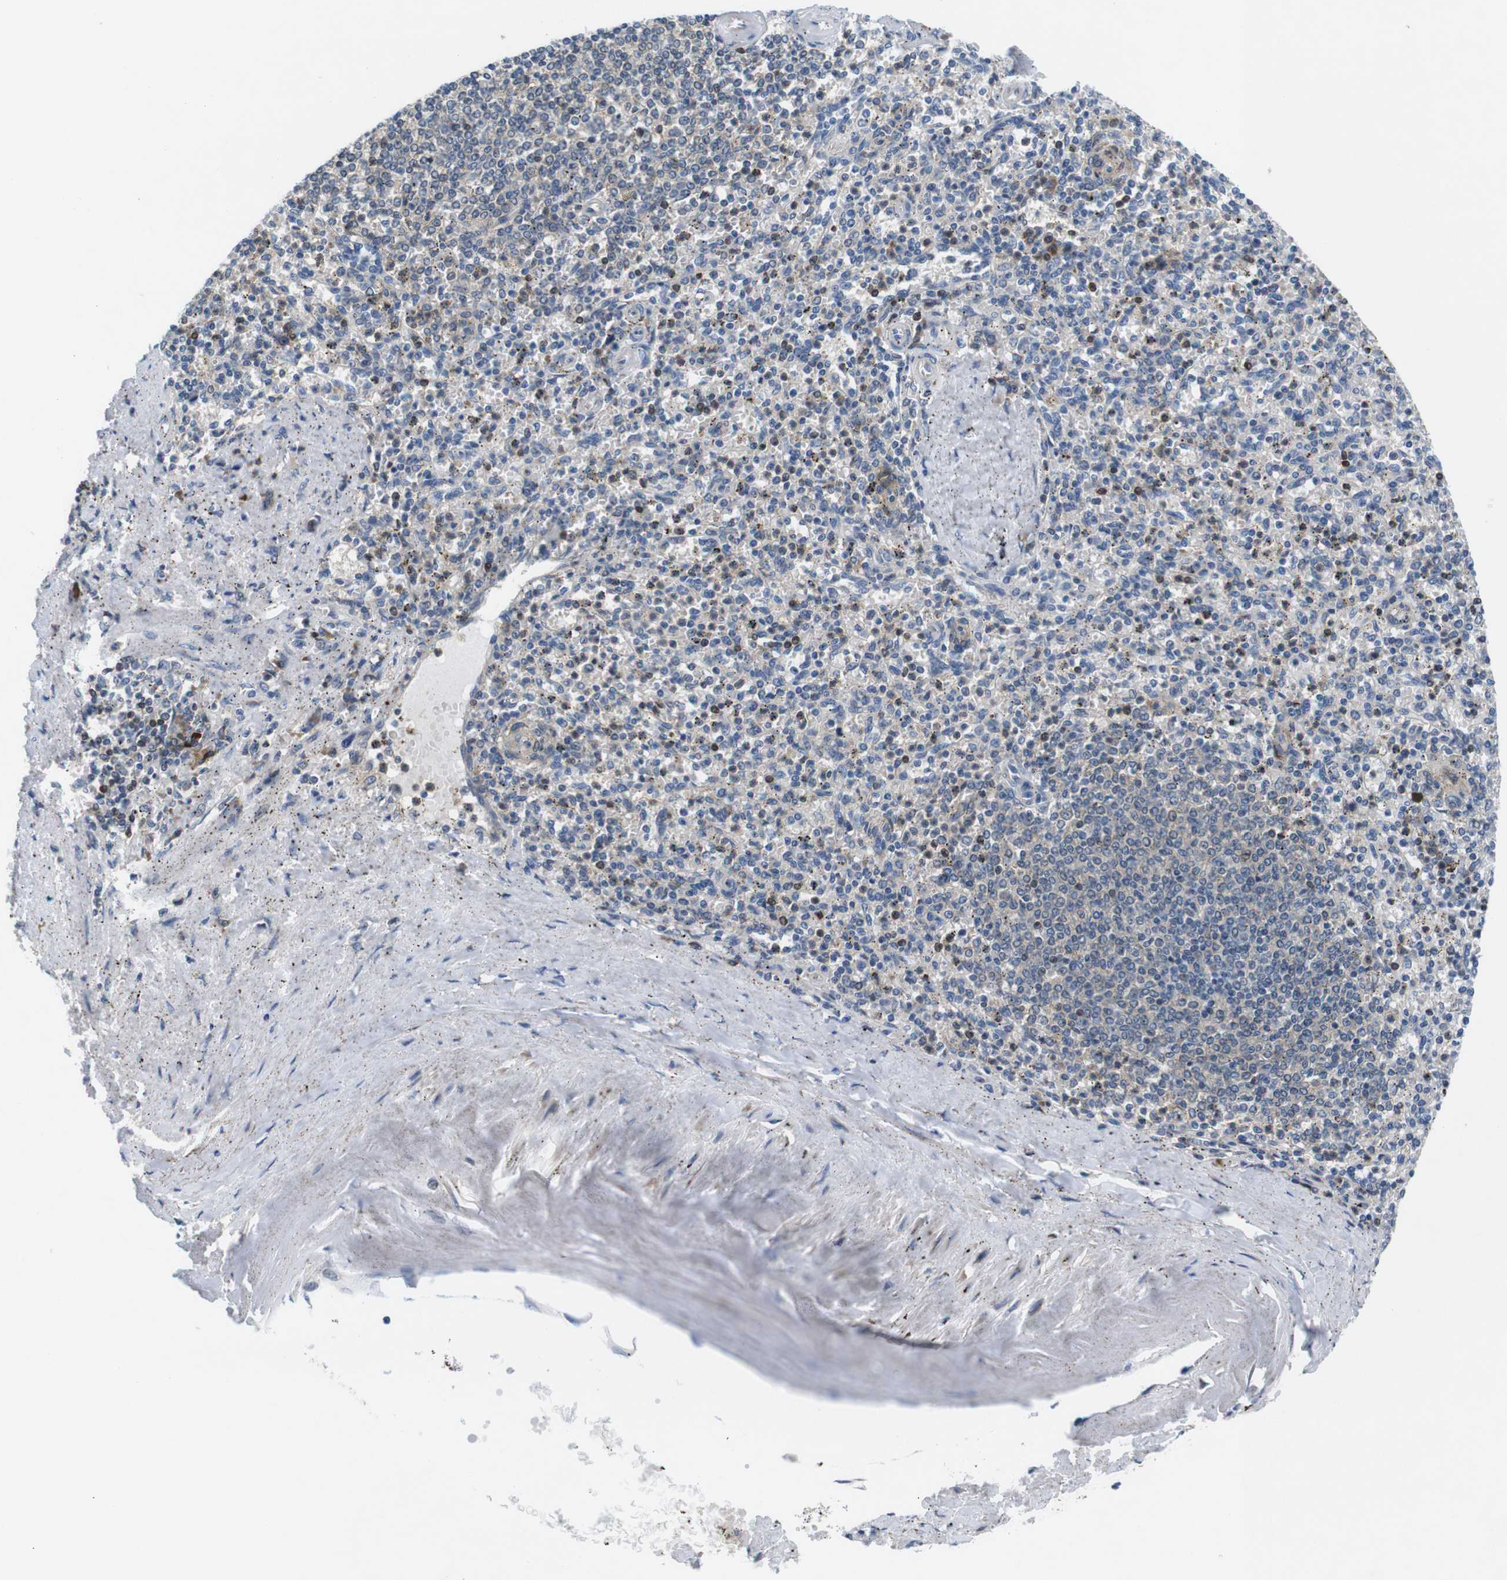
{"staining": {"intensity": "weak", "quantity": "<25%", "location": "cytoplasmic/membranous"}, "tissue": "spleen", "cell_type": "Cells in red pulp", "image_type": "normal", "snomed": [{"axis": "morphology", "description": "Normal tissue, NOS"}, {"axis": "topography", "description": "Spleen"}], "caption": "A high-resolution histopathology image shows IHC staining of benign spleen, which reveals no significant staining in cells in red pulp. (Stains: DAB (3,3'-diaminobenzidine) immunohistochemistry with hematoxylin counter stain, Microscopy: brightfield microscopy at high magnification).", "gene": "JAK1", "patient": {"sex": "male", "age": 72}}